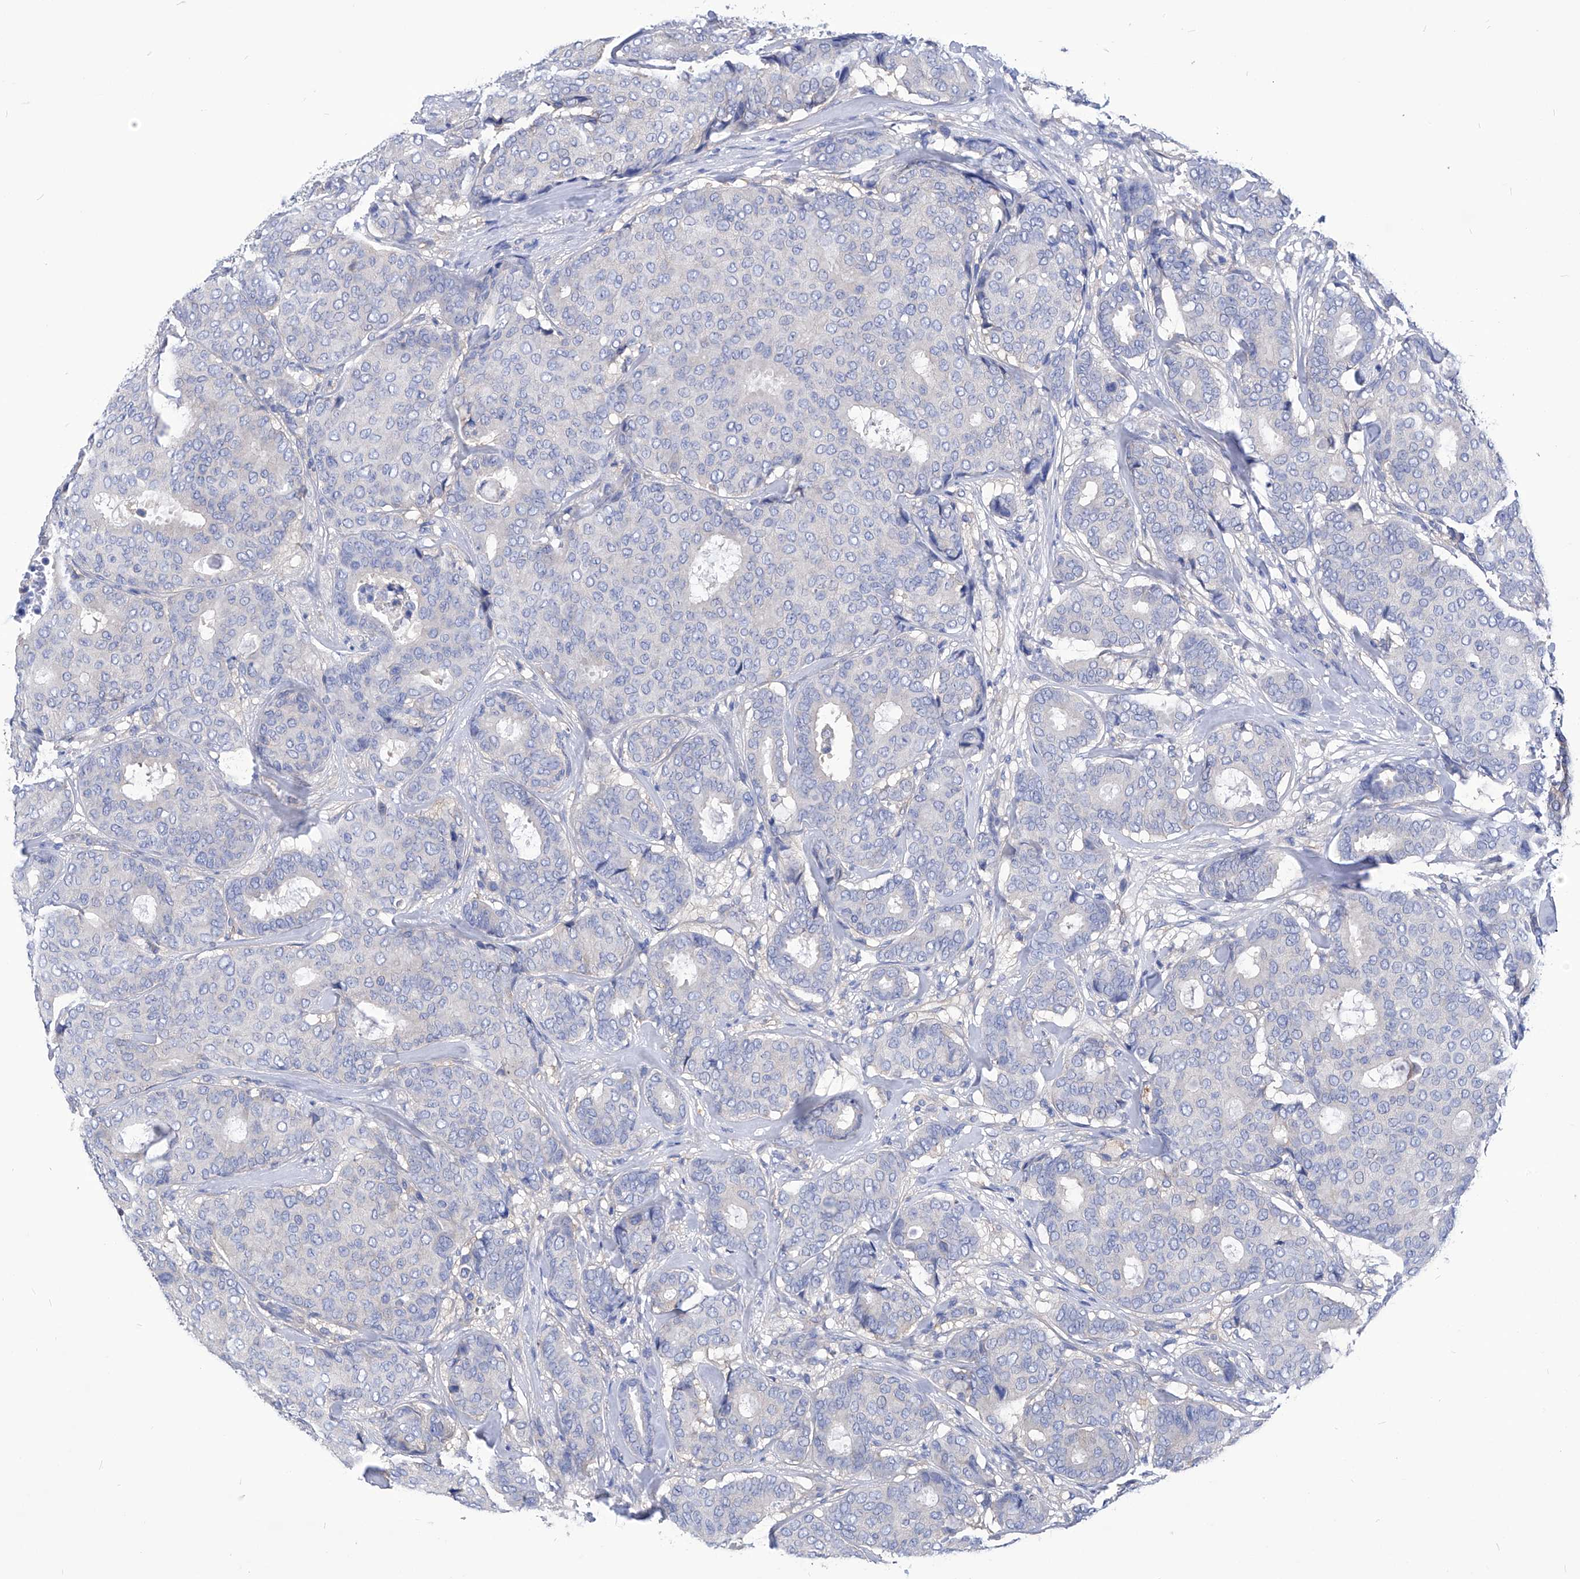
{"staining": {"intensity": "negative", "quantity": "none", "location": "none"}, "tissue": "breast cancer", "cell_type": "Tumor cells", "image_type": "cancer", "snomed": [{"axis": "morphology", "description": "Duct carcinoma"}, {"axis": "topography", "description": "Breast"}], "caption": "Tumor cells are negative for protein expression in human breast invasive ductal carcinoma. (DAB immunohistochemistry with hematoxylin counter stain).", "gene": "XPNPEP1", "patient": {"sex": "female", "age": 75}}